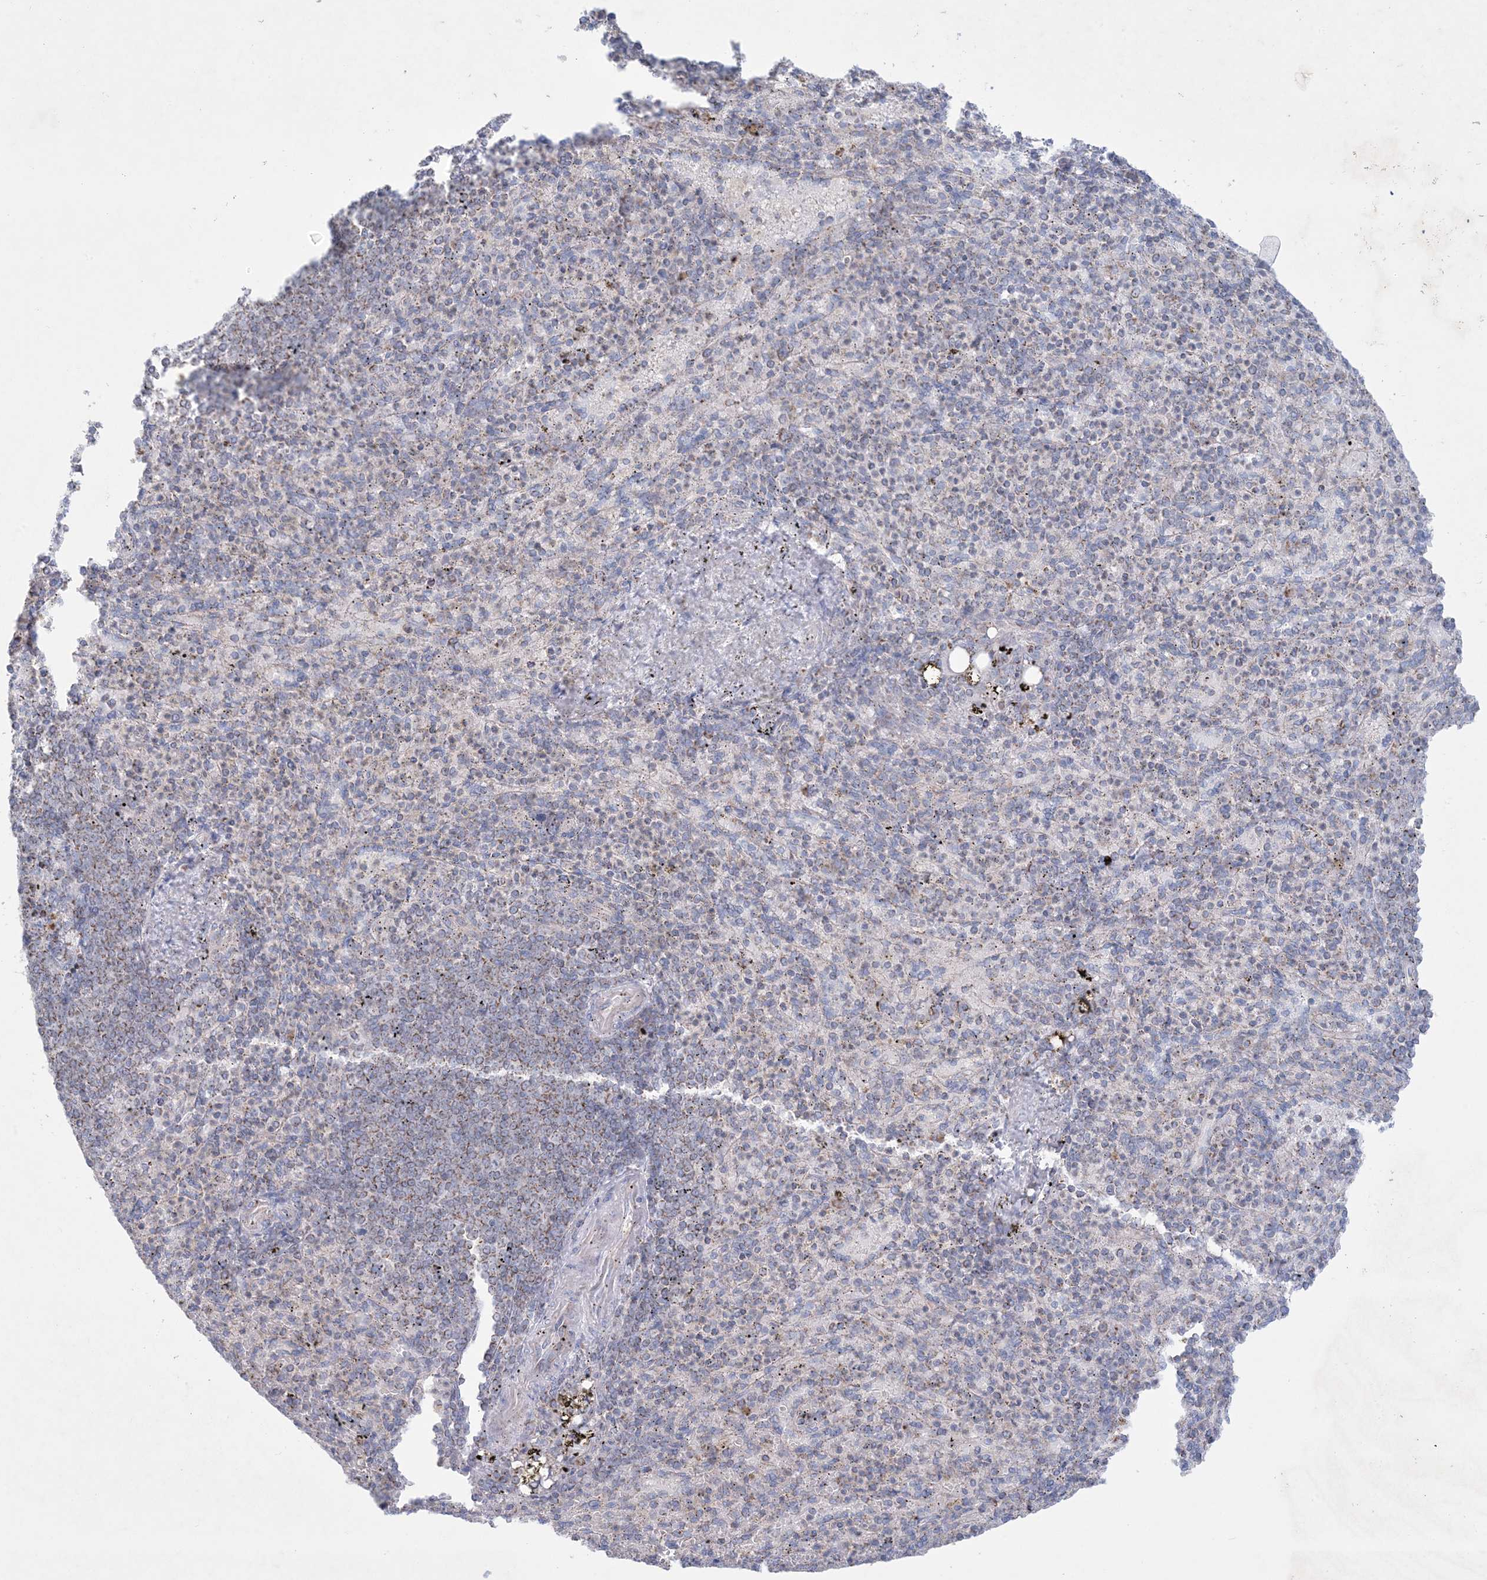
{"staining": {"intensity": "weak", "quantity": "<25%", "location": "cytoplasmic/membranous"}, "tissue": "spleen", "cell_type": "Cells in red pulp", "image_type": "normal", "snomed": [{"axis": "morphology", "description": "Normal tissue, NOS"}, {"axis": "topography", "description": "Spleen"}], "caption": "This is an immunohistochemistry (IHC) image of benign human spleen. There is no staining in cells in red pulp.", "gene": "KCTD6", "patient": {"sex": "female", "age": 74}}